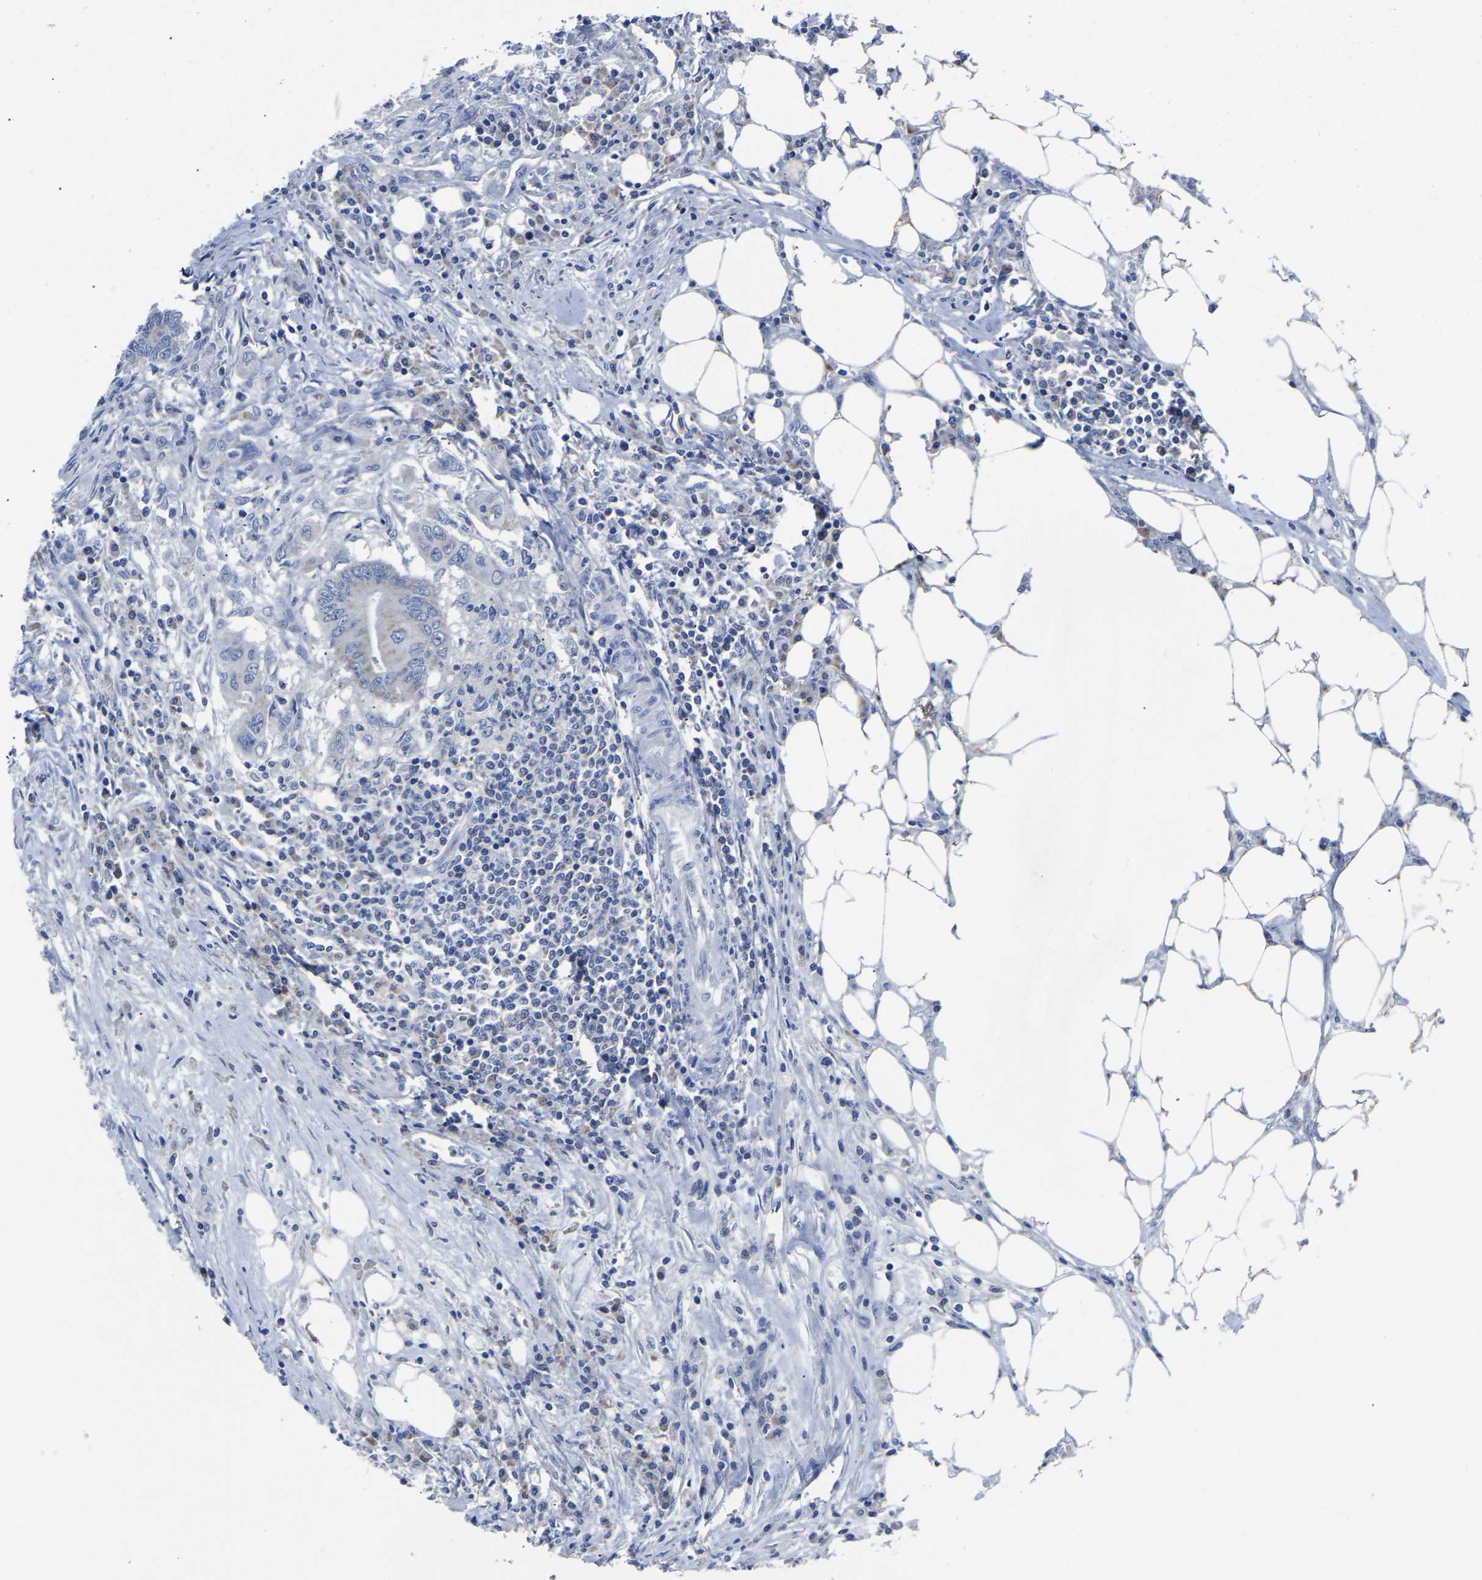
{"staining": {"intensity": "negative", "quantity": "none", "location": "none"}, "tissue": "colorectal cancer", "cell_type": "Tumor cells", "image_type": "cancer", "snomed": [{"axis": "morphology", "description": "Adenocarcinoma, NOS"}, {"axis": "topography", "description": "Colon"}], "caption": "High power microscopy image of an IHC histopathology image of colorectal cancer (adenocarcinoma), revealing no significant staining in tumor cells.", "gene": "ETFA", "patient": {"sex": "male", "age": 71}}